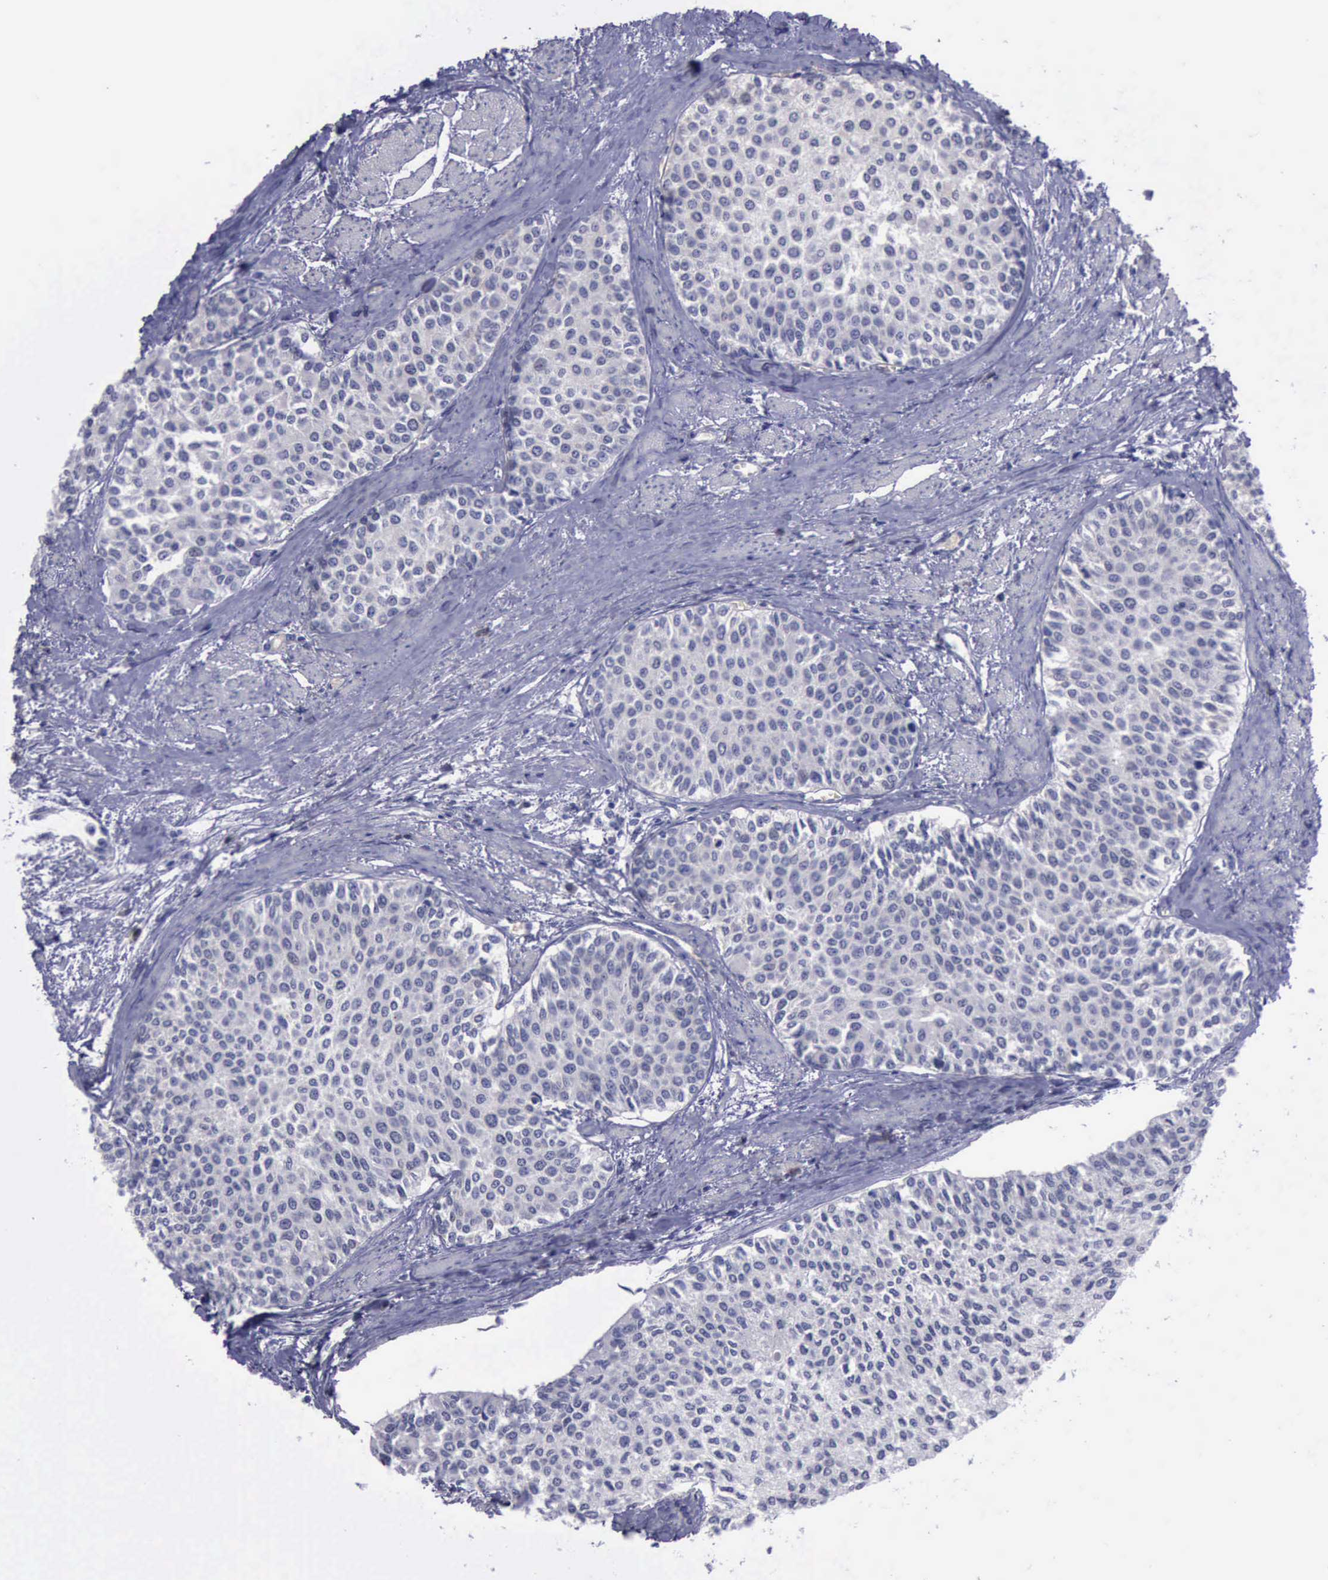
{"staining": {"intensity": "negative", "quantity": "none", "location": "none"}, "tissue": "urothelial cancer", "cell_type": "Tumor cells", "image_type": "cancer", "snomed": [{"axis": "morphology", "description": "Urothelial carcinoma, Low grade"}, {"axis": "topography", "description": "Urinary bladder"}], "caption": "DAB (3,3'-diaminobenzidine) immunohistochemical staining of urothelial cancer reveals no significant staining in tumor cells.", "gene": "CEP128", "patient": {"sex": "female", "age": 73}}